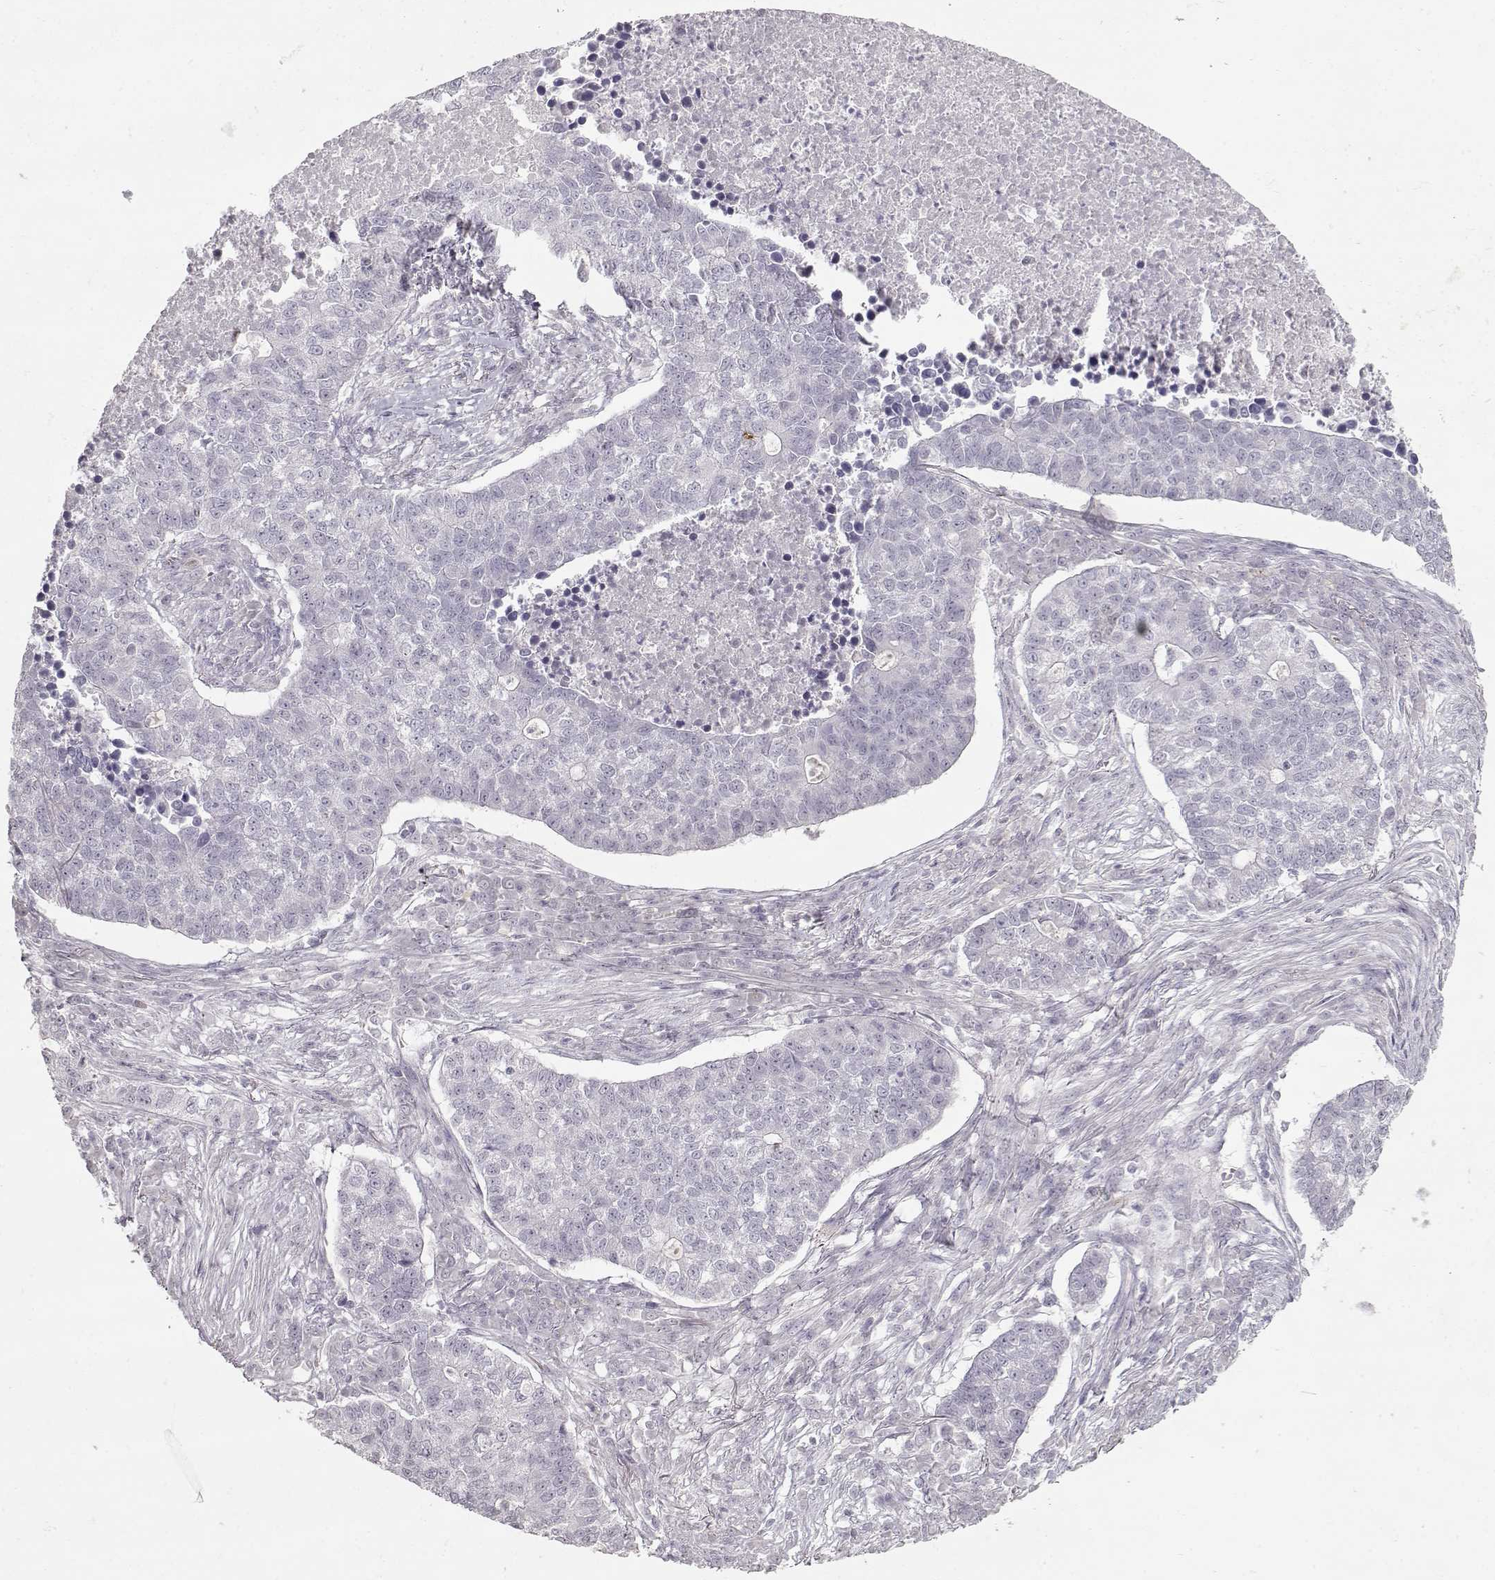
{"staining": {"intensity": "negative", "quantity": "none", "location": "none"}, "tissue": "lung cancer", "cell_type": "Tumor cells", "image_type": "cancer", "snomed": [{"axis": "morphology", "description": "Adenocarcinoma, NOS"}, {"axis": "topography", "description": "Lung"}], "caption": "Histopathology image shows no protein expression in tumor cells of adenocarcinoma (lung) tissue.", "gene": "S100B", "patient": {"sex": "male", "age": 57}}